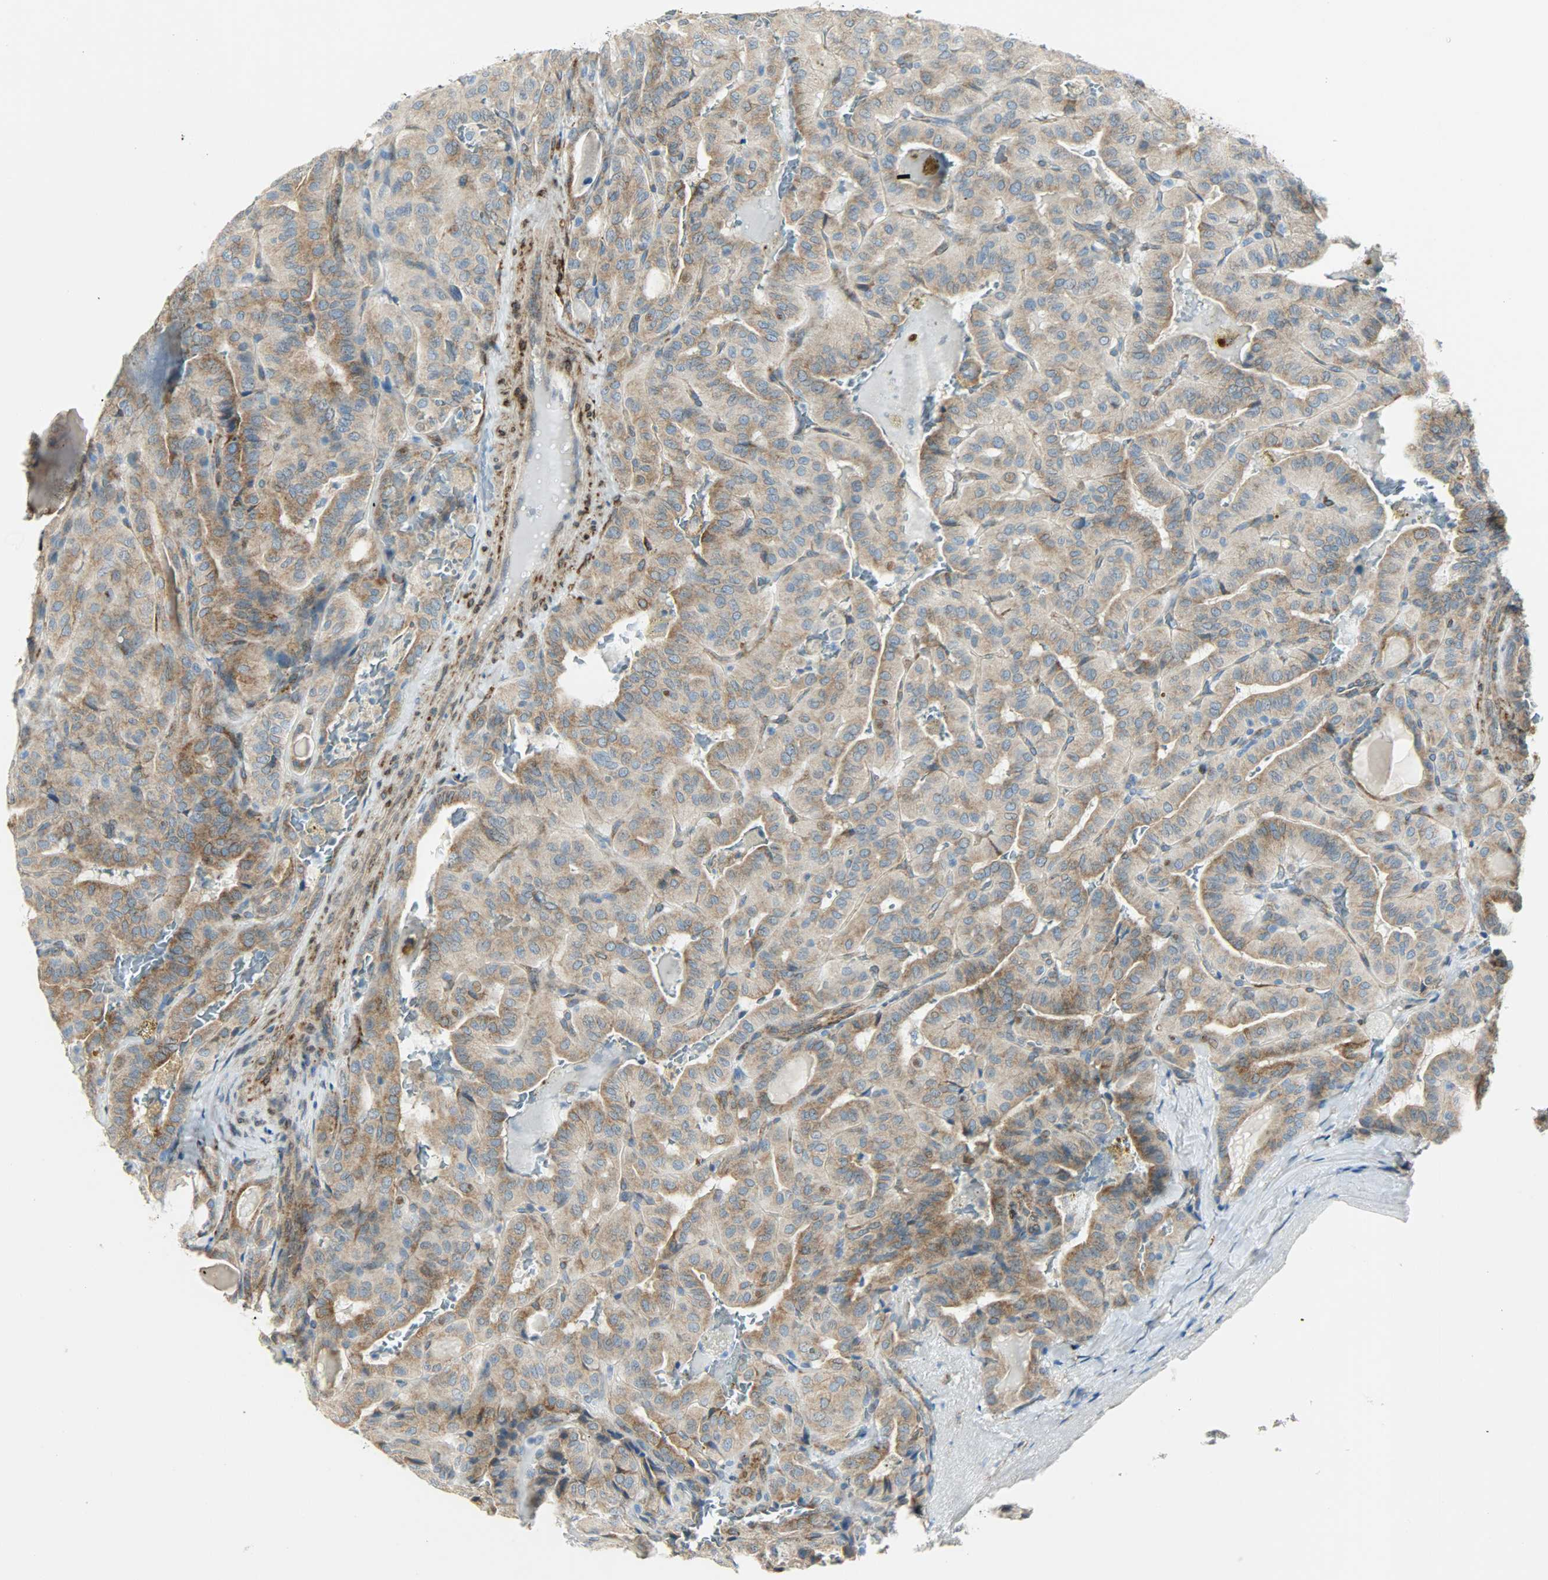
{"staining": {"intensity": "strong", "quantity": ">75%", "location": "cytoplasmic/membranous"}, "tissue": "thyroid cancer", "cell_type": "Tumor cells", "image_type": "cancer", "snomed": [{"axis": "morphology", "description": "Papillary adenocarcinoma, NOS"}, {"axis": "topography", "description": "Thyroid gland"}], "caption": "Immunohistochemical staining of human papillary adenocarcinoma (thyroid) displays strong cytoplasmic/membranous protein expression in approximately >75% of tumor cells.", "gene": "PKD2", "patient": {"sex": "male", "age": 77}}